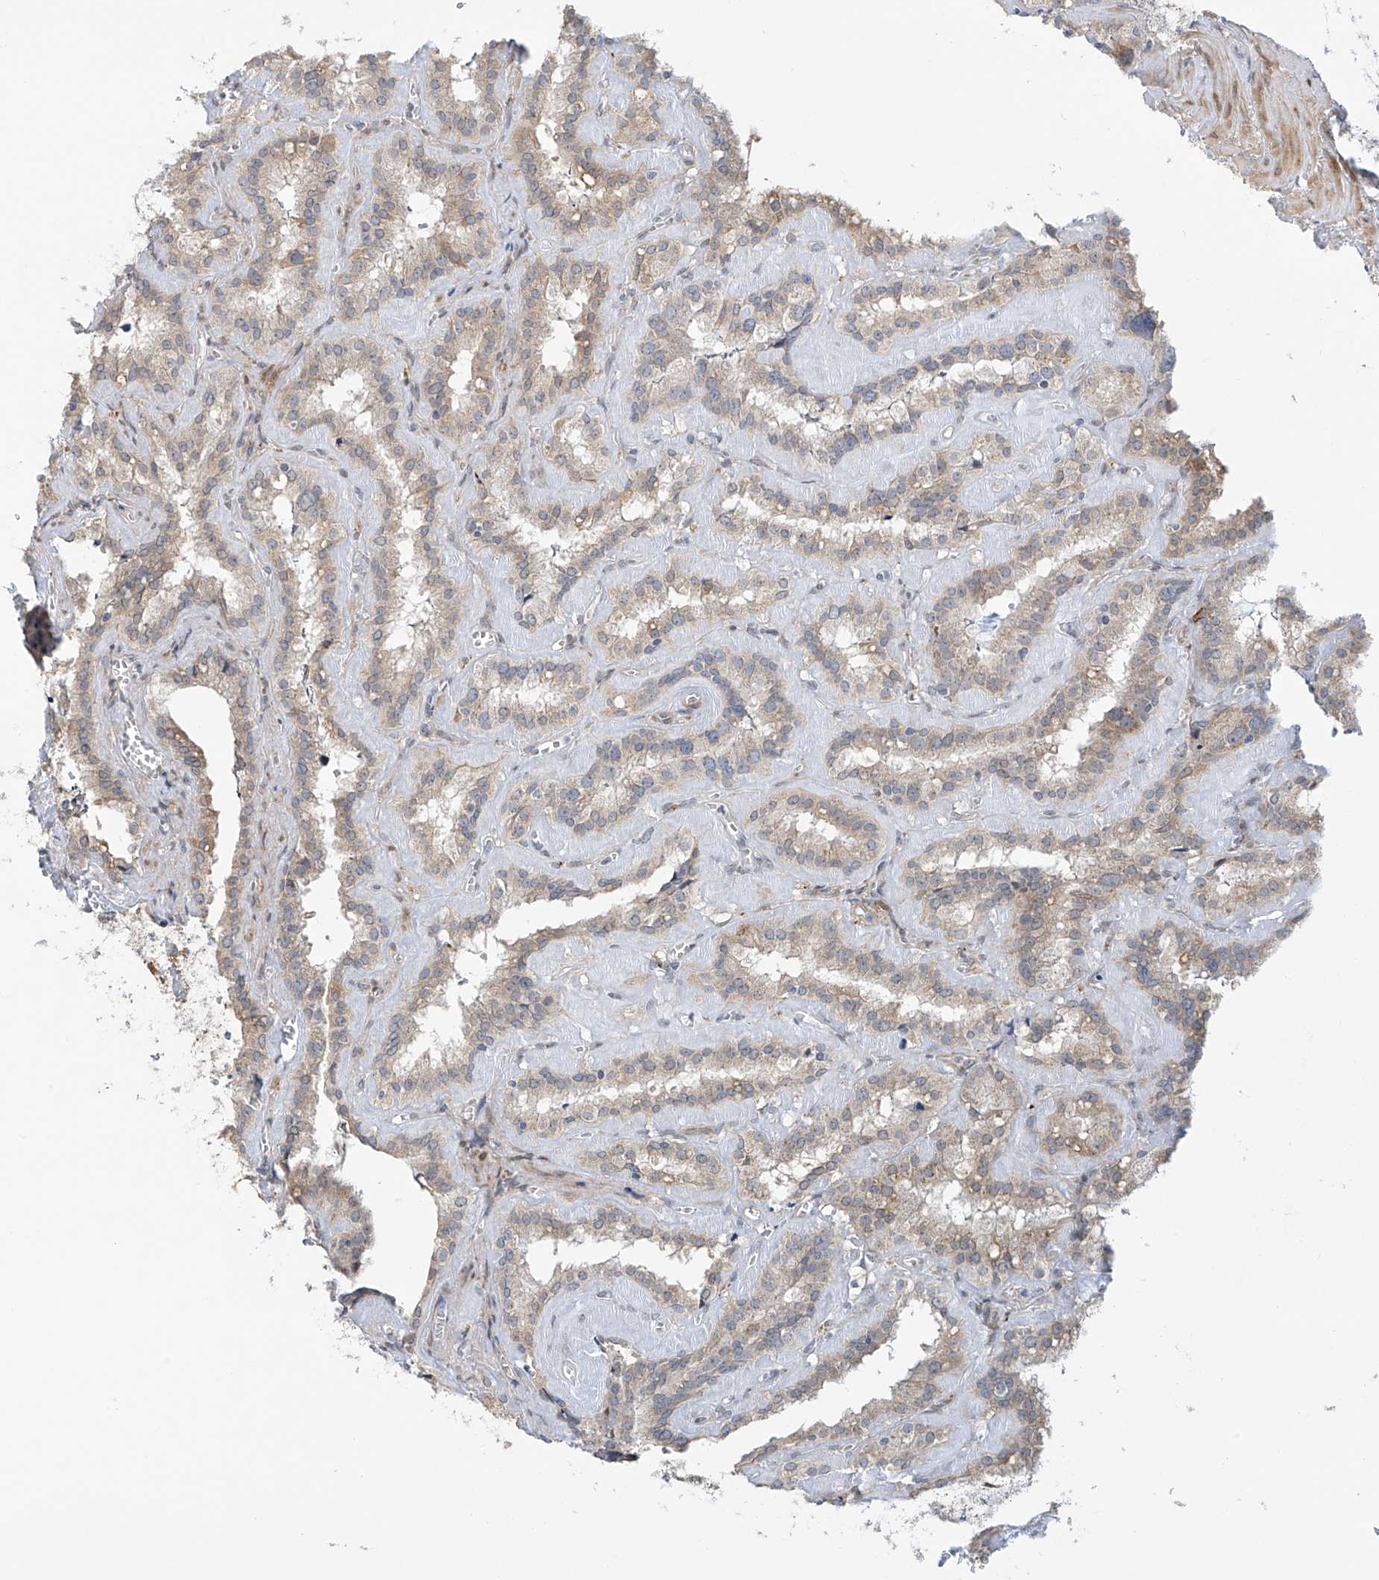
{"staining": {"intensity": "weak", "quantity": "25%-75%", "location": "cytoplasmic/membranous"}, "tissue": "seminal vesicle", "cell_type": "Glandular cells", "image_type": "normal", "snomed": [{"axis": "morphology", "description": "Normal tissue, NOS"}, {"axis": "topography", "description": "Prostate"}, {"axis": "topography", "description": "Seminal veicle"}], "caption": "Approximately 25%-75% of glandular cells in normal human seminal vesicle reveal weak cytoplasmic/membranous protein positivity as visualized by brown immunohistochemical staining.", "gene": "ZNF641", "patient": {"sex": "male", "age": 59}}